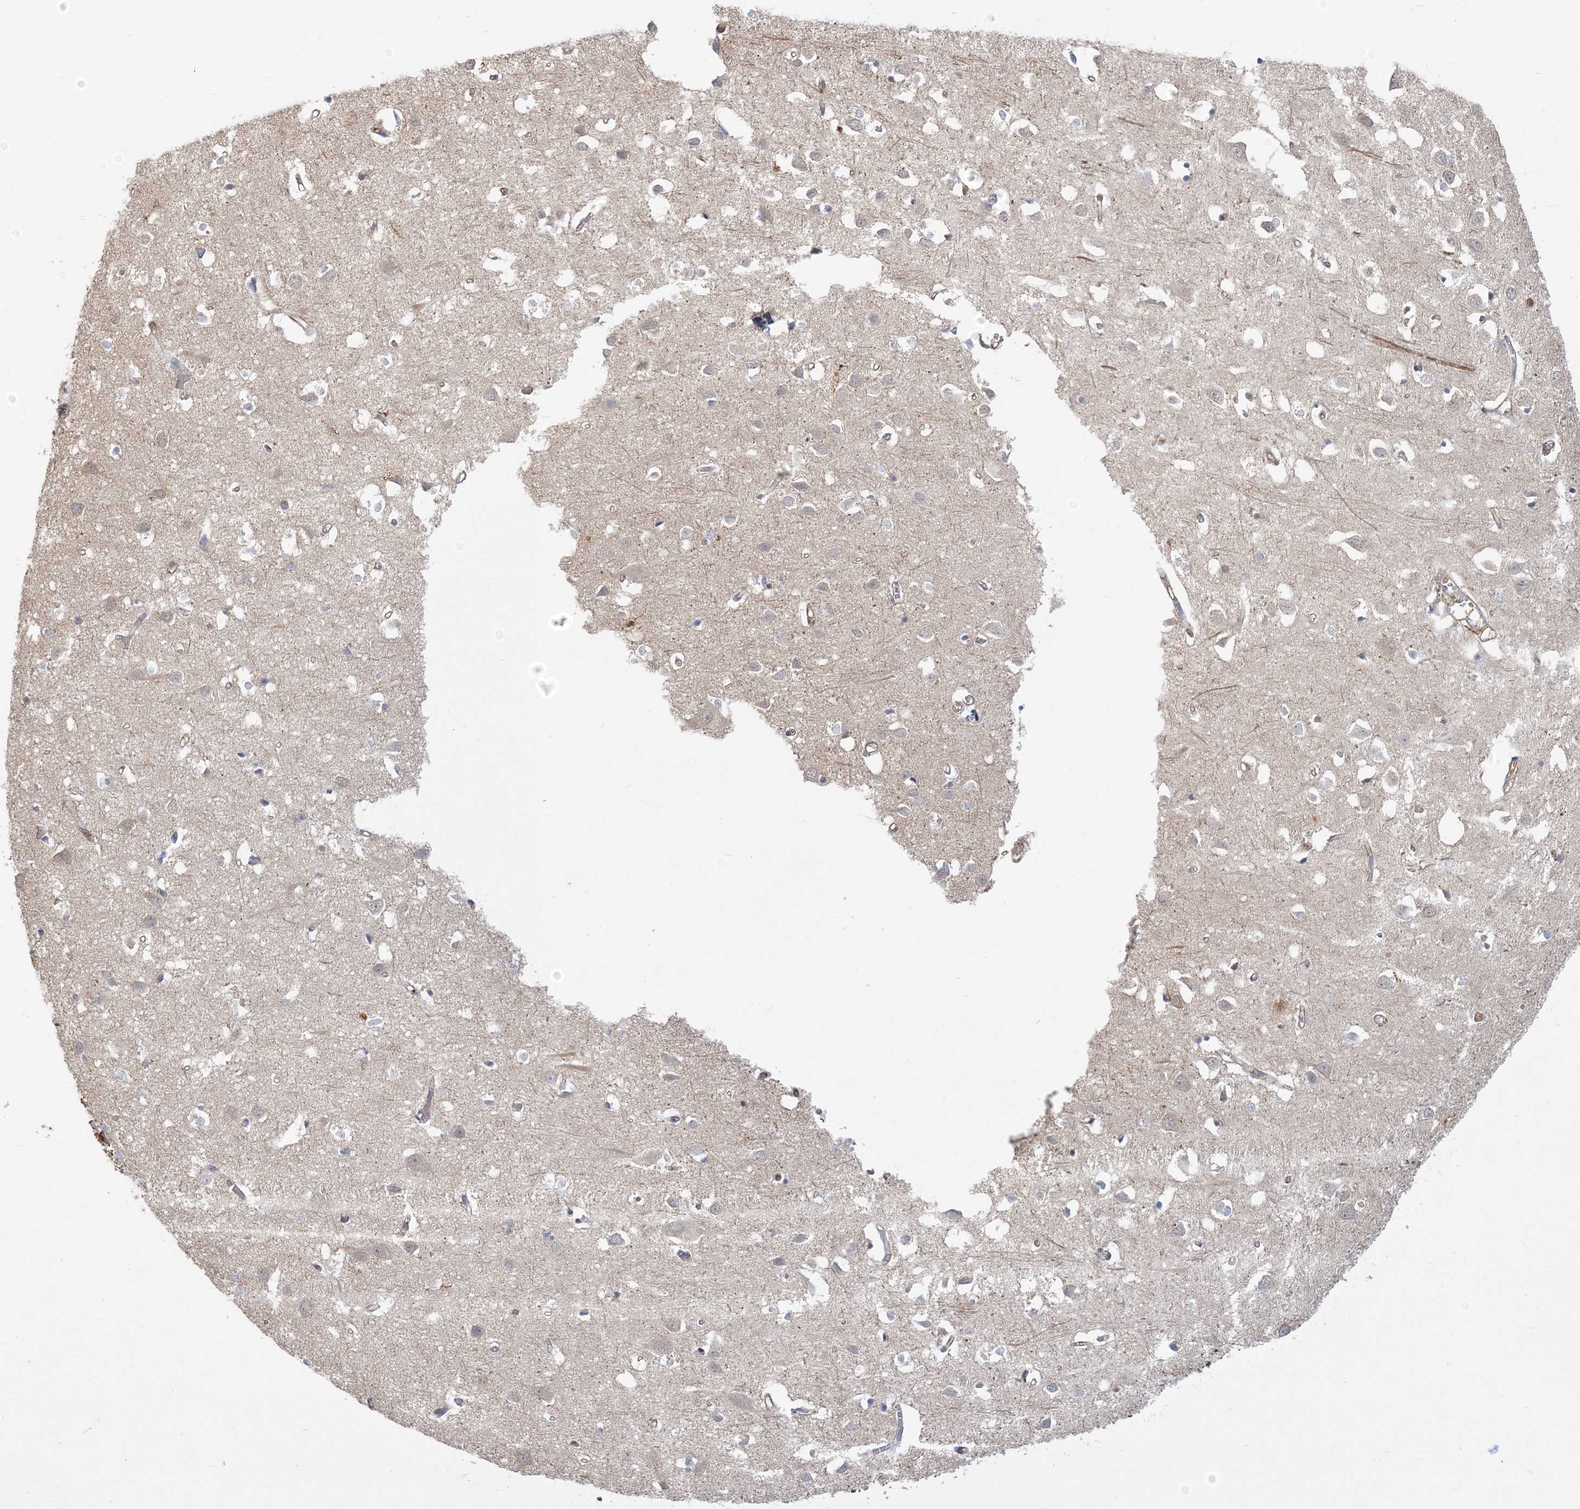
{"staining": {"intensity": "negative", "quantity": "none", "location": "none"}, "tissue": "cerebral cortex", "cell_type": "Endothelial cells", "image_type": "normal", "snomed": [{"axis": "morphology", "description": "Normal tissue, NOS"}, {"axis": "topography", "description": "Cerebral cortex"}], "caption": "Protein analysis of normal cerebral cortex demonstrates no significant staining in endothelial cells. The staining is performed using DAB (3,3'-diaminobenzidine) brown chromogen with nuclei counter-stained in using hematoxylin.", "gene": "ANKS1A", "patient": {"sex": "female", "age": 64}}